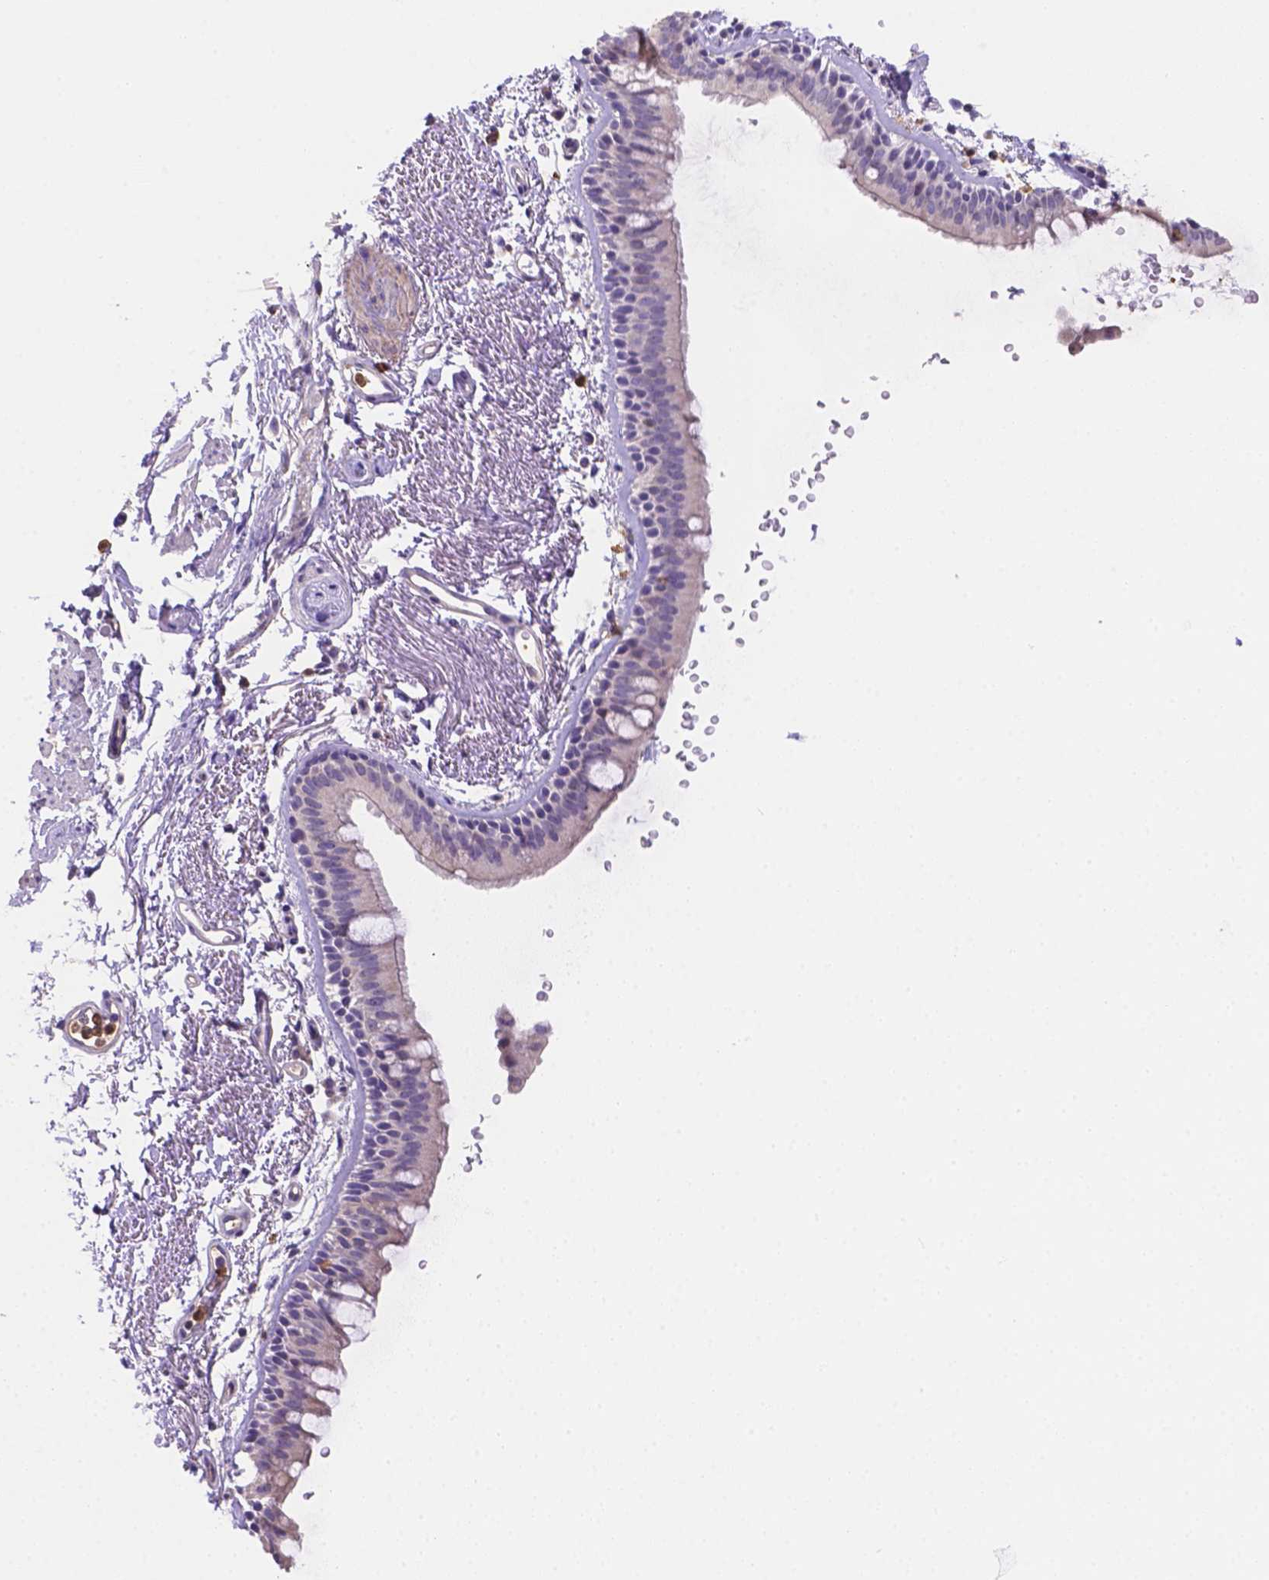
{"staining": {"intensity": "weak", "quantity": "25%-75%", "location": "cytoplasmic/membranous"}, "tissue": "bronchus", "cell_type": "Respiratory epithelial cells", "image_type": "normal", "snomed": [{"axis": "morphology", "description": "Normal tissue, NOS"}, {"axis": "topography", "description": "Lymph node"}, {"axis": "topography", "description": "Bronchus"}], "caption": "This micrograph exhibits immunohistochemistry staining of benign bronchus, with low weak cytoplasmic/membranous staining in about 25%-75% of respiratory epithelial cells.", "gene": "NXPE2", "patient": {"sex": "female", "age": 70}}